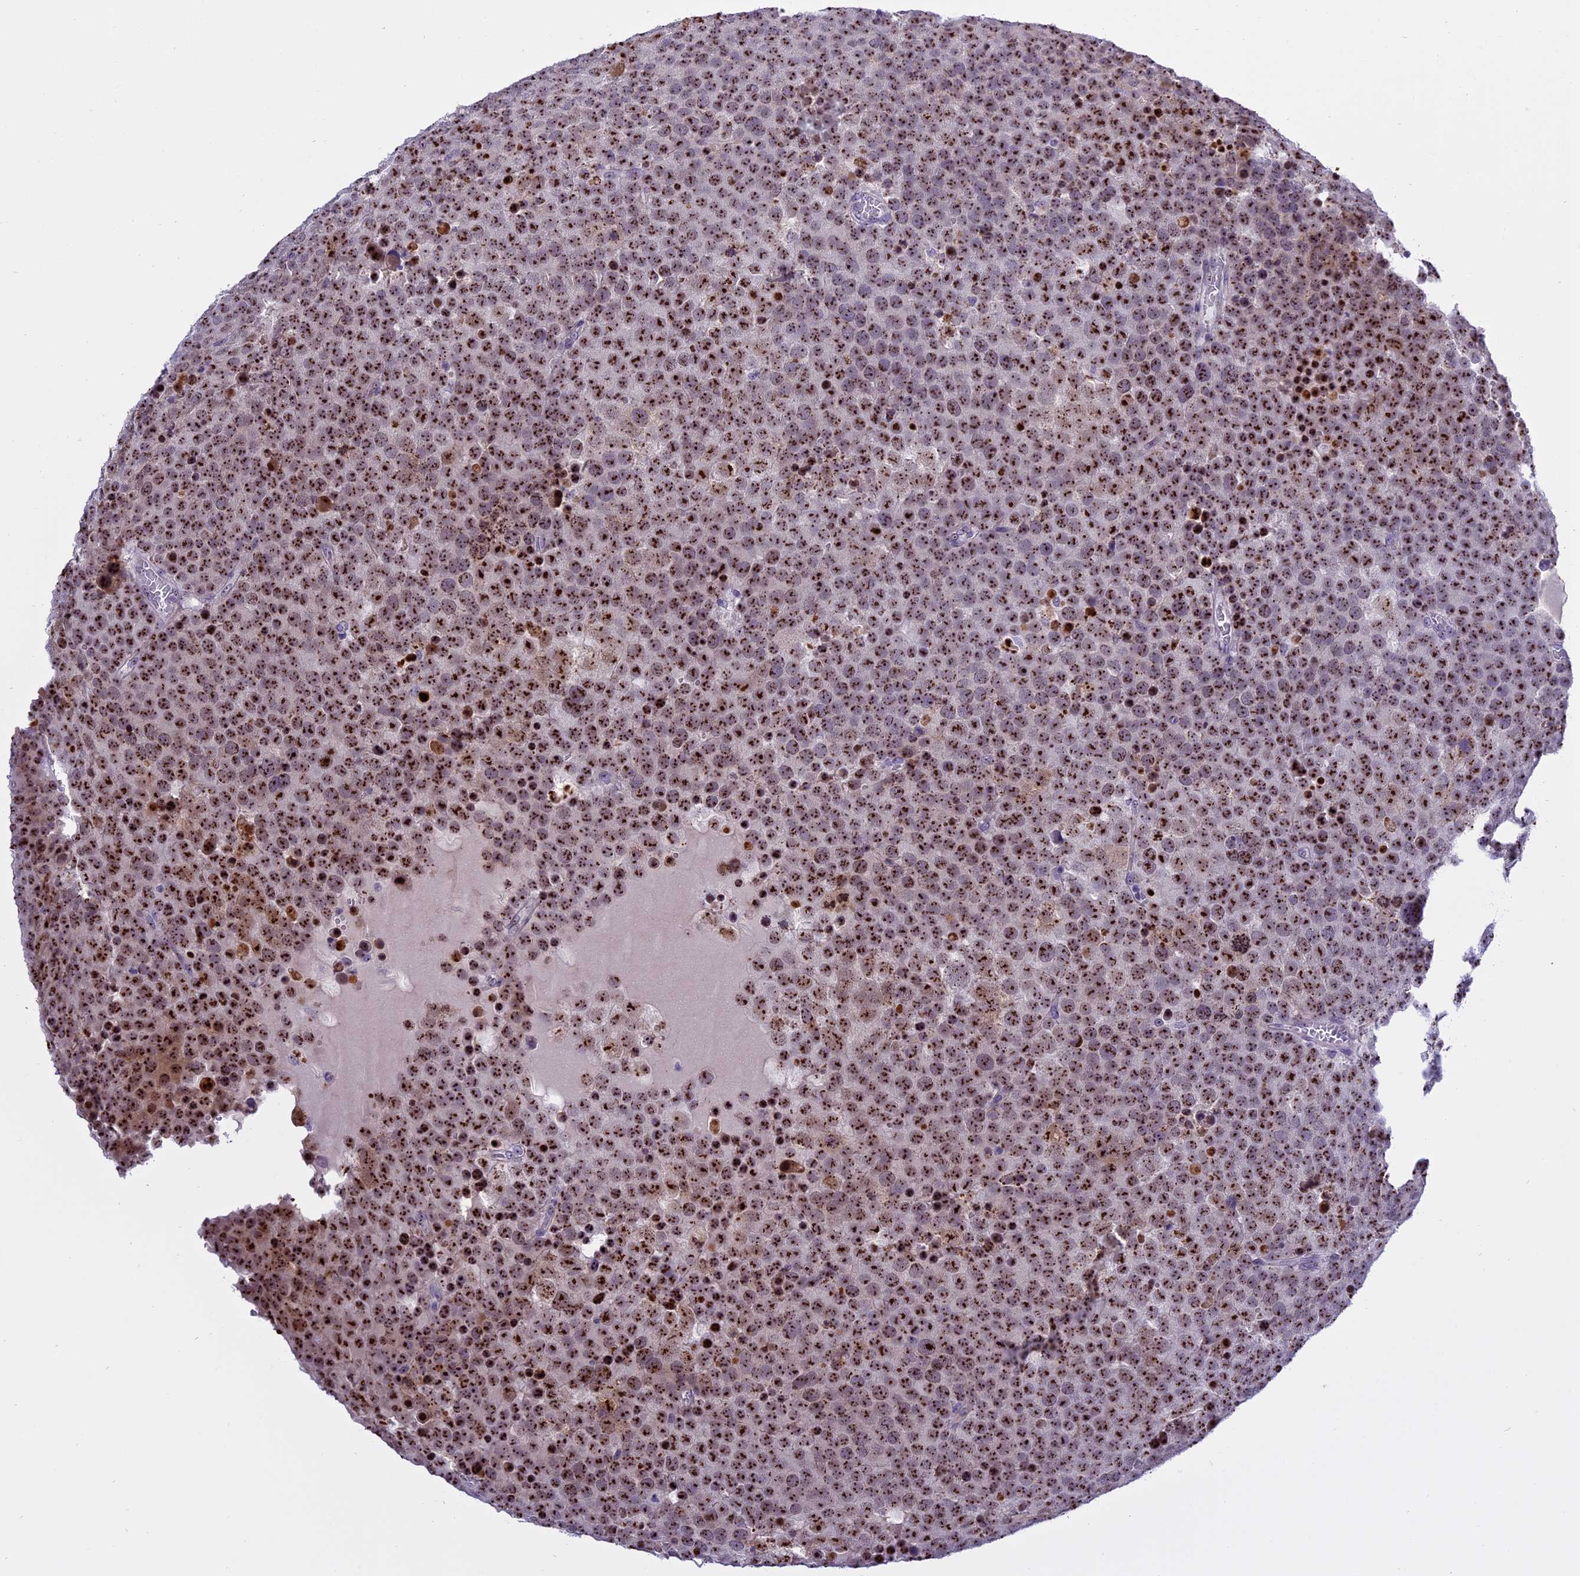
{"staining": {"intensity": "strong", "quantity": ">75%", "location": "nuclear"}, "tissue": "testis cancer", "cell_type": "Tumor cells", "image_type": "cancer", "snomed": [{"axis": "morphology", "description": "Seminoma, NOS"}, {"axis": "topography", "description": "Testis"}], "caption": "Protein staining of testis cancer tissue displays strong nuclear positivity in about >75% of tumor cells. (Brightfield microscopy of DAB IHC at high magnification).", "gene": "TBL3", "patient": {"sex": "male", "age": 71}}